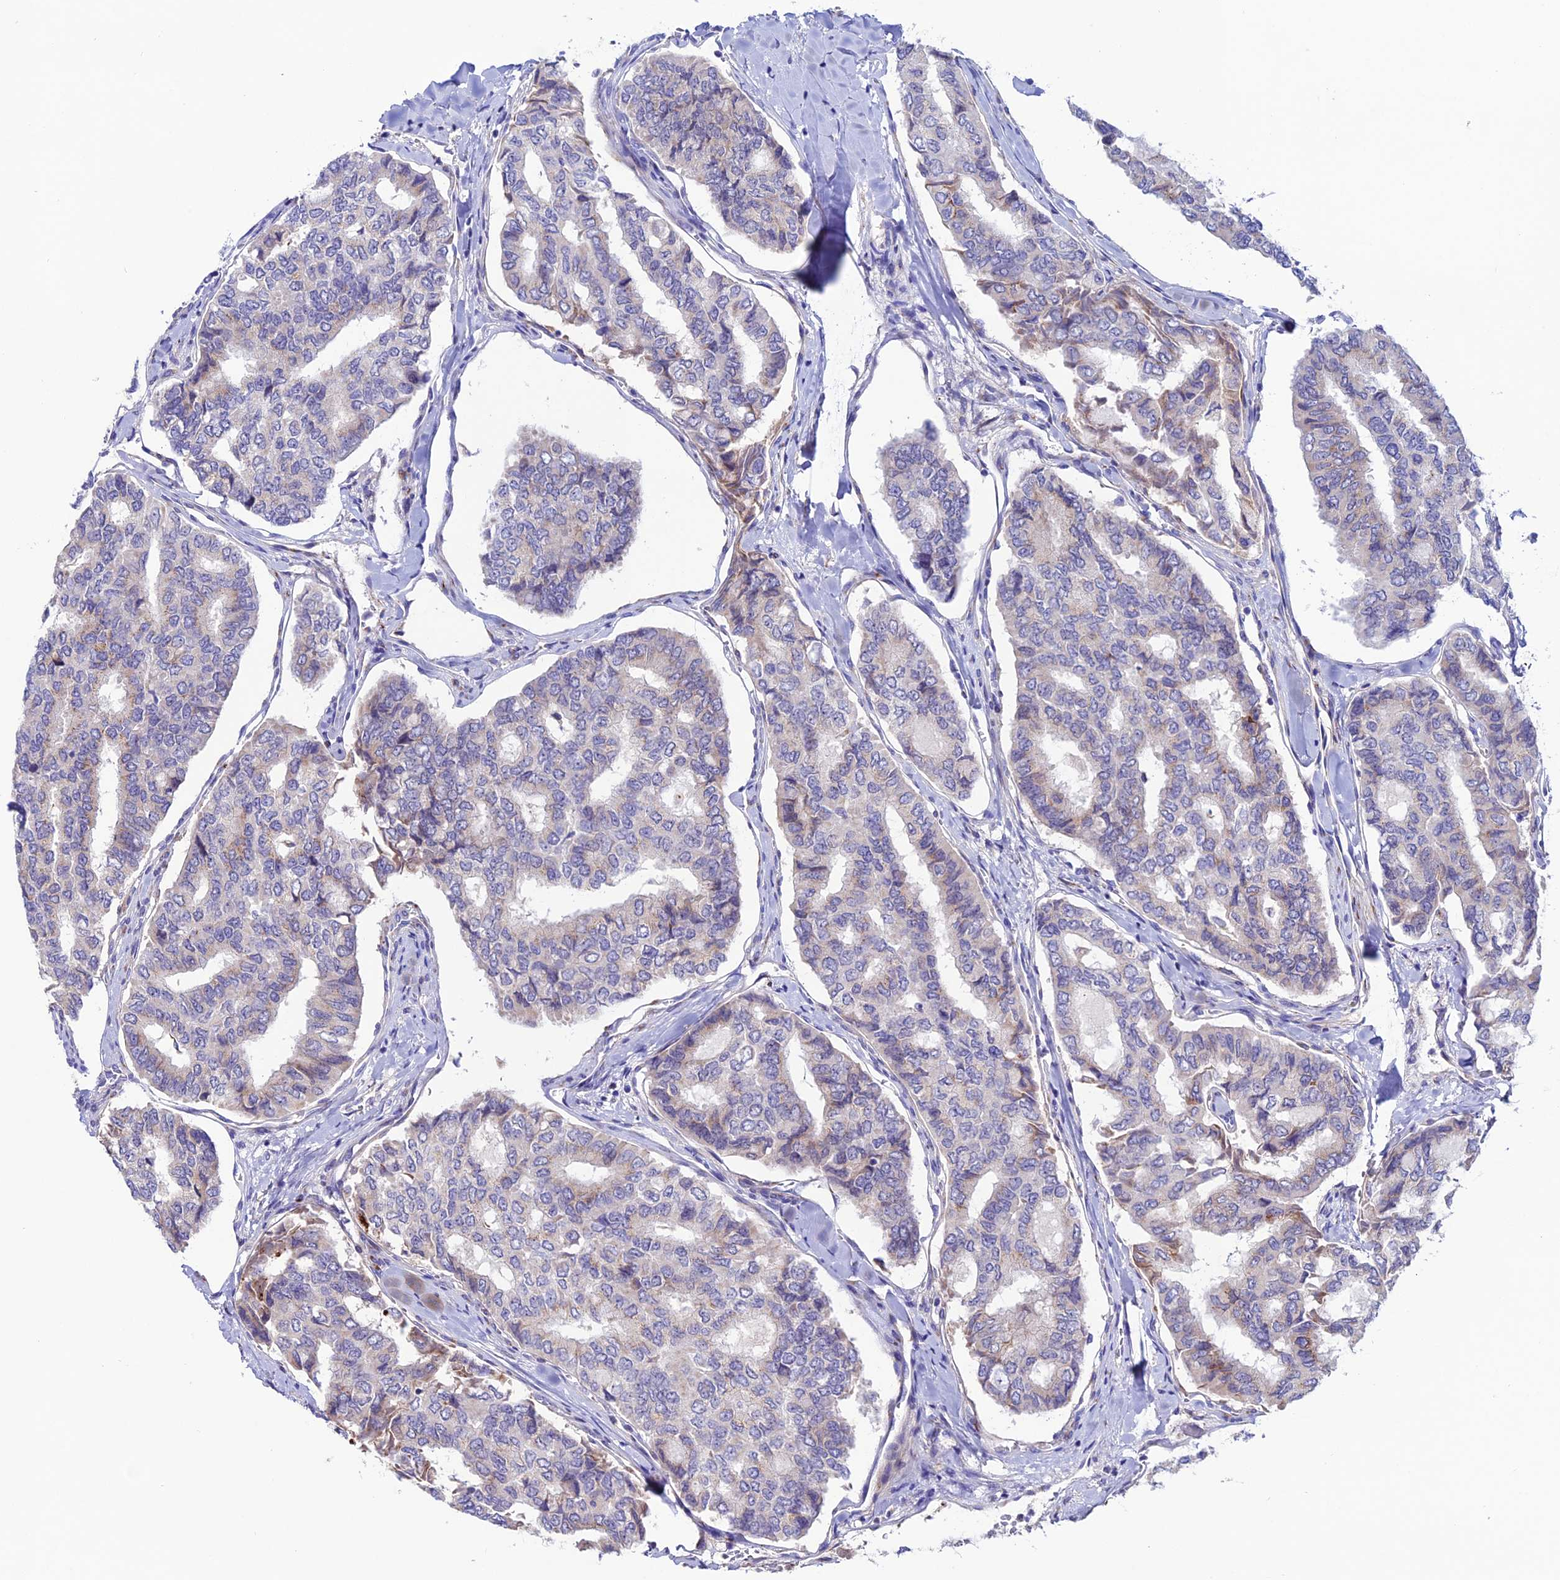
{"staining": {"intensity": "weak", "quantity": "<25%", "location": "cytoplasmic/membranous"}, "tissue": "thyroid cancer", "cell_type": "Tumor cells", "image_type": "cancer", "snomed": [{"axis": "morphology", "description": "Papillary adenocarcinoma, NOS"}, {"axis": "topography", "description": "Thyroid gland"}], "caption": "High power microscopy image of an IHC image of thyroid papillary adenocarcinoma, revealing no significant expression in tumor cells.", "gene": "OR51Q1", "patient": {"sex": "female", "age": 35}}